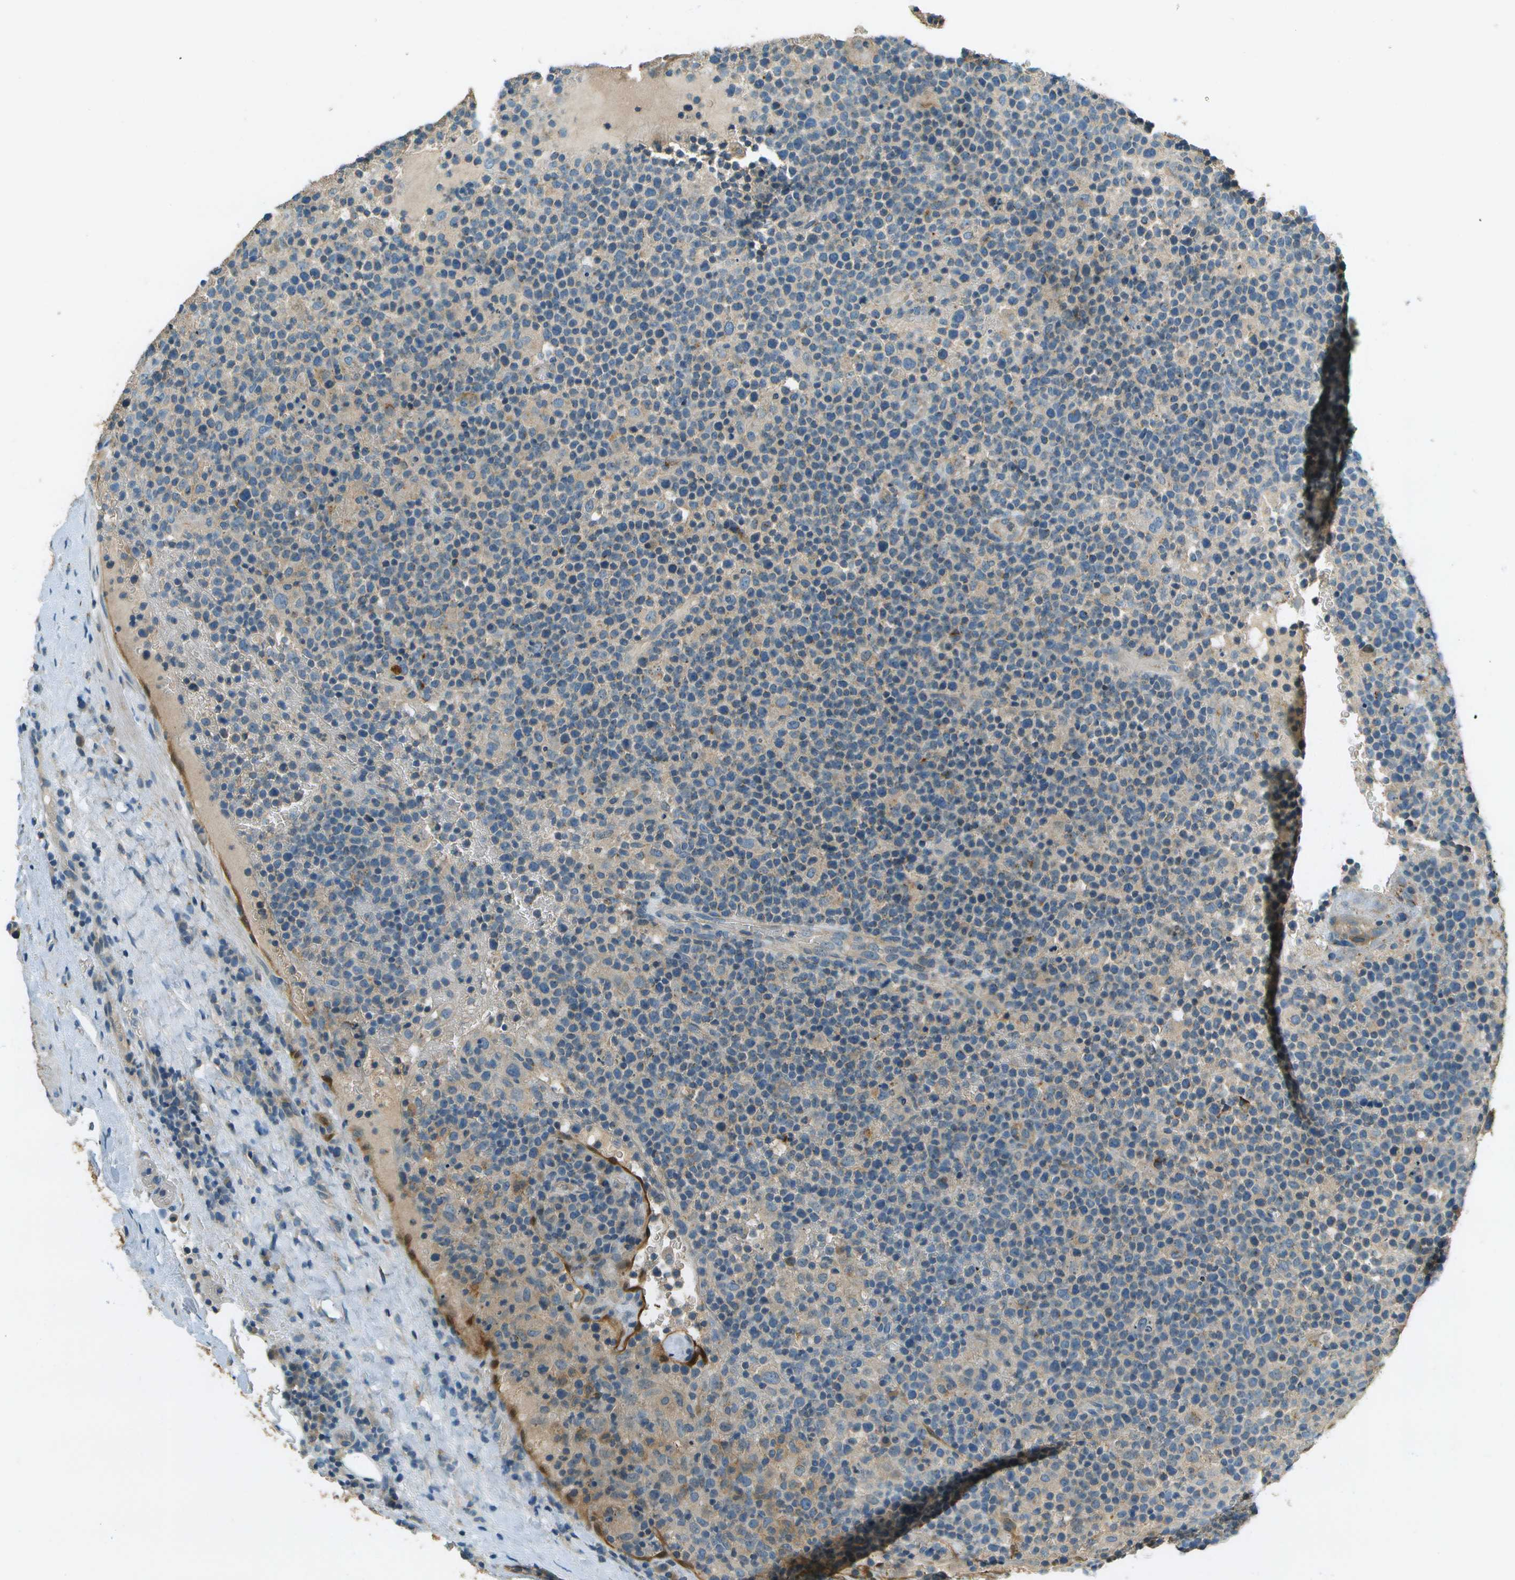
{"staining": {"intensity": "negative", "quantity": "none", "location": "none"}, "tissue": "lymphoma", "cell_type": "Tumor cells", "image_type": "cancer", "snomed": [{"axis": "morphology", "description": "Malignant lymphoma, non-Hodgkin's type, High grade"}, {"axis": "topography", "description": "Lymph node"}], "caption": "Human malignant lymphoma, non-Hodgkin's type (high-grade) stained for a protein using IHC exhibits no staining in tumor cells.", "gene": "NUDT4", "patient": {"sex": "male", "age": 61}}